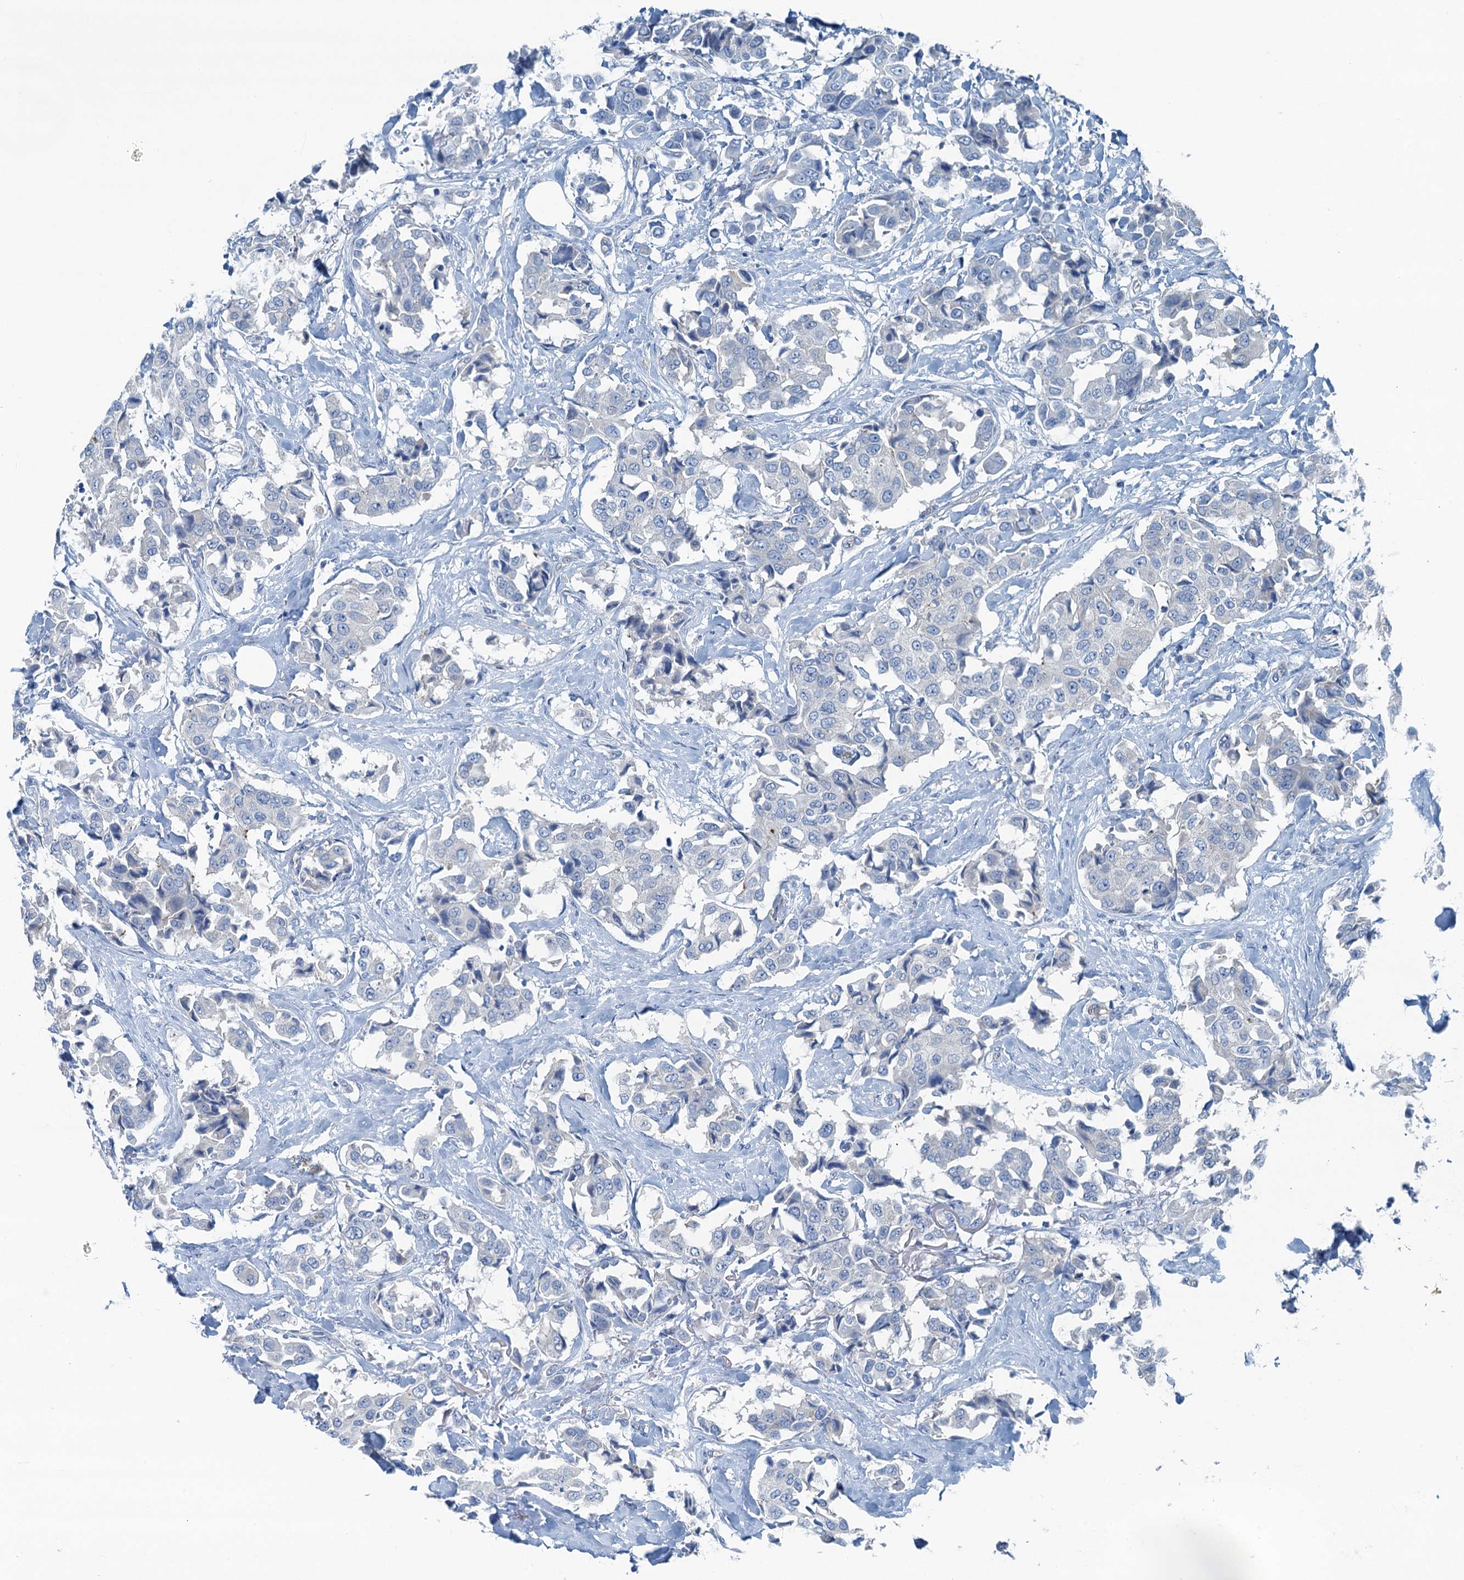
{"staining": {"intensity": "negative", "quantity": "none", "location": "none"}, "tissue": "breast cancer", "cell_type": "Tumor cells", "image_type": "cancer", "snomed": [{"axis": "morphology", "description": "Duct carcinoma"}, {"axis": "topography", "description": "Breast"}], "caption": "High magnification brightfield microscopy of breast cancer stained with DAB (brown) and counterstained with hematoxylin (blue): tumor cells show no significant staining. (Brightfield microscopy of DAB (3,3'-diaminobenzidine) immunohistochemistry (IHC) at high magnification).", "gene": "GFOD2", "patient": {"sex": "female", "age": 80}}